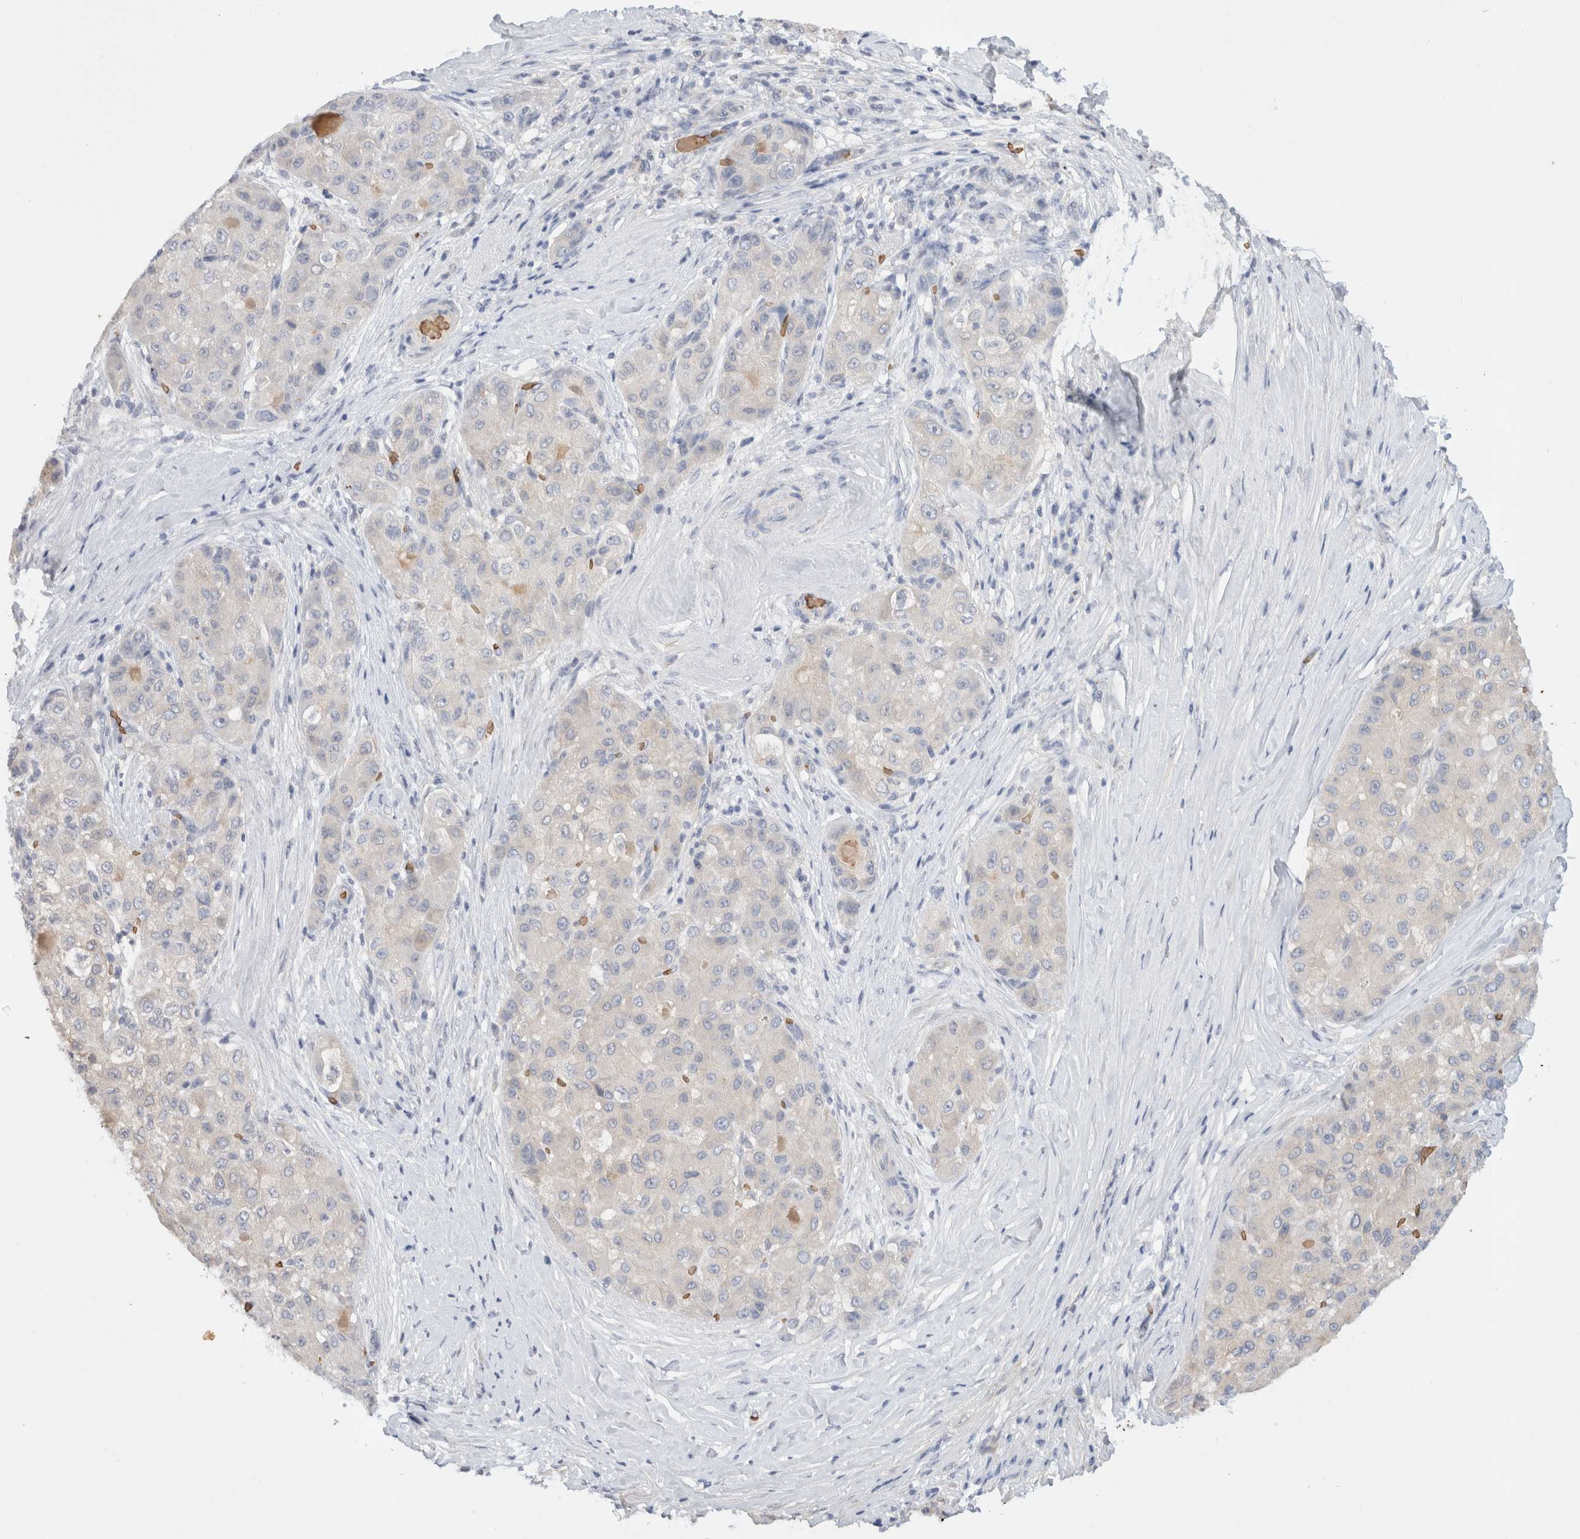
{"staining": {"intensity": "negative", "quantity": "none", "location": "none"}, "tissue": "liver cancer", "cell_type": "Tumor cells", "image_type": "cancer", "snomed": [{"axis": "morphology", "description": "Carcinoma, Hepatocellular, NOS"}, {"axis": "topography", "description": "Liver"}], "caption": "DAB (3,3'-diaminobenzidine) immunohistochemical staining of human hepatocellular carcinoma (liver) displays no significant staining in tumor cells.", "gene": "MST1", "patient": {"sex": "male", "age": 80}}